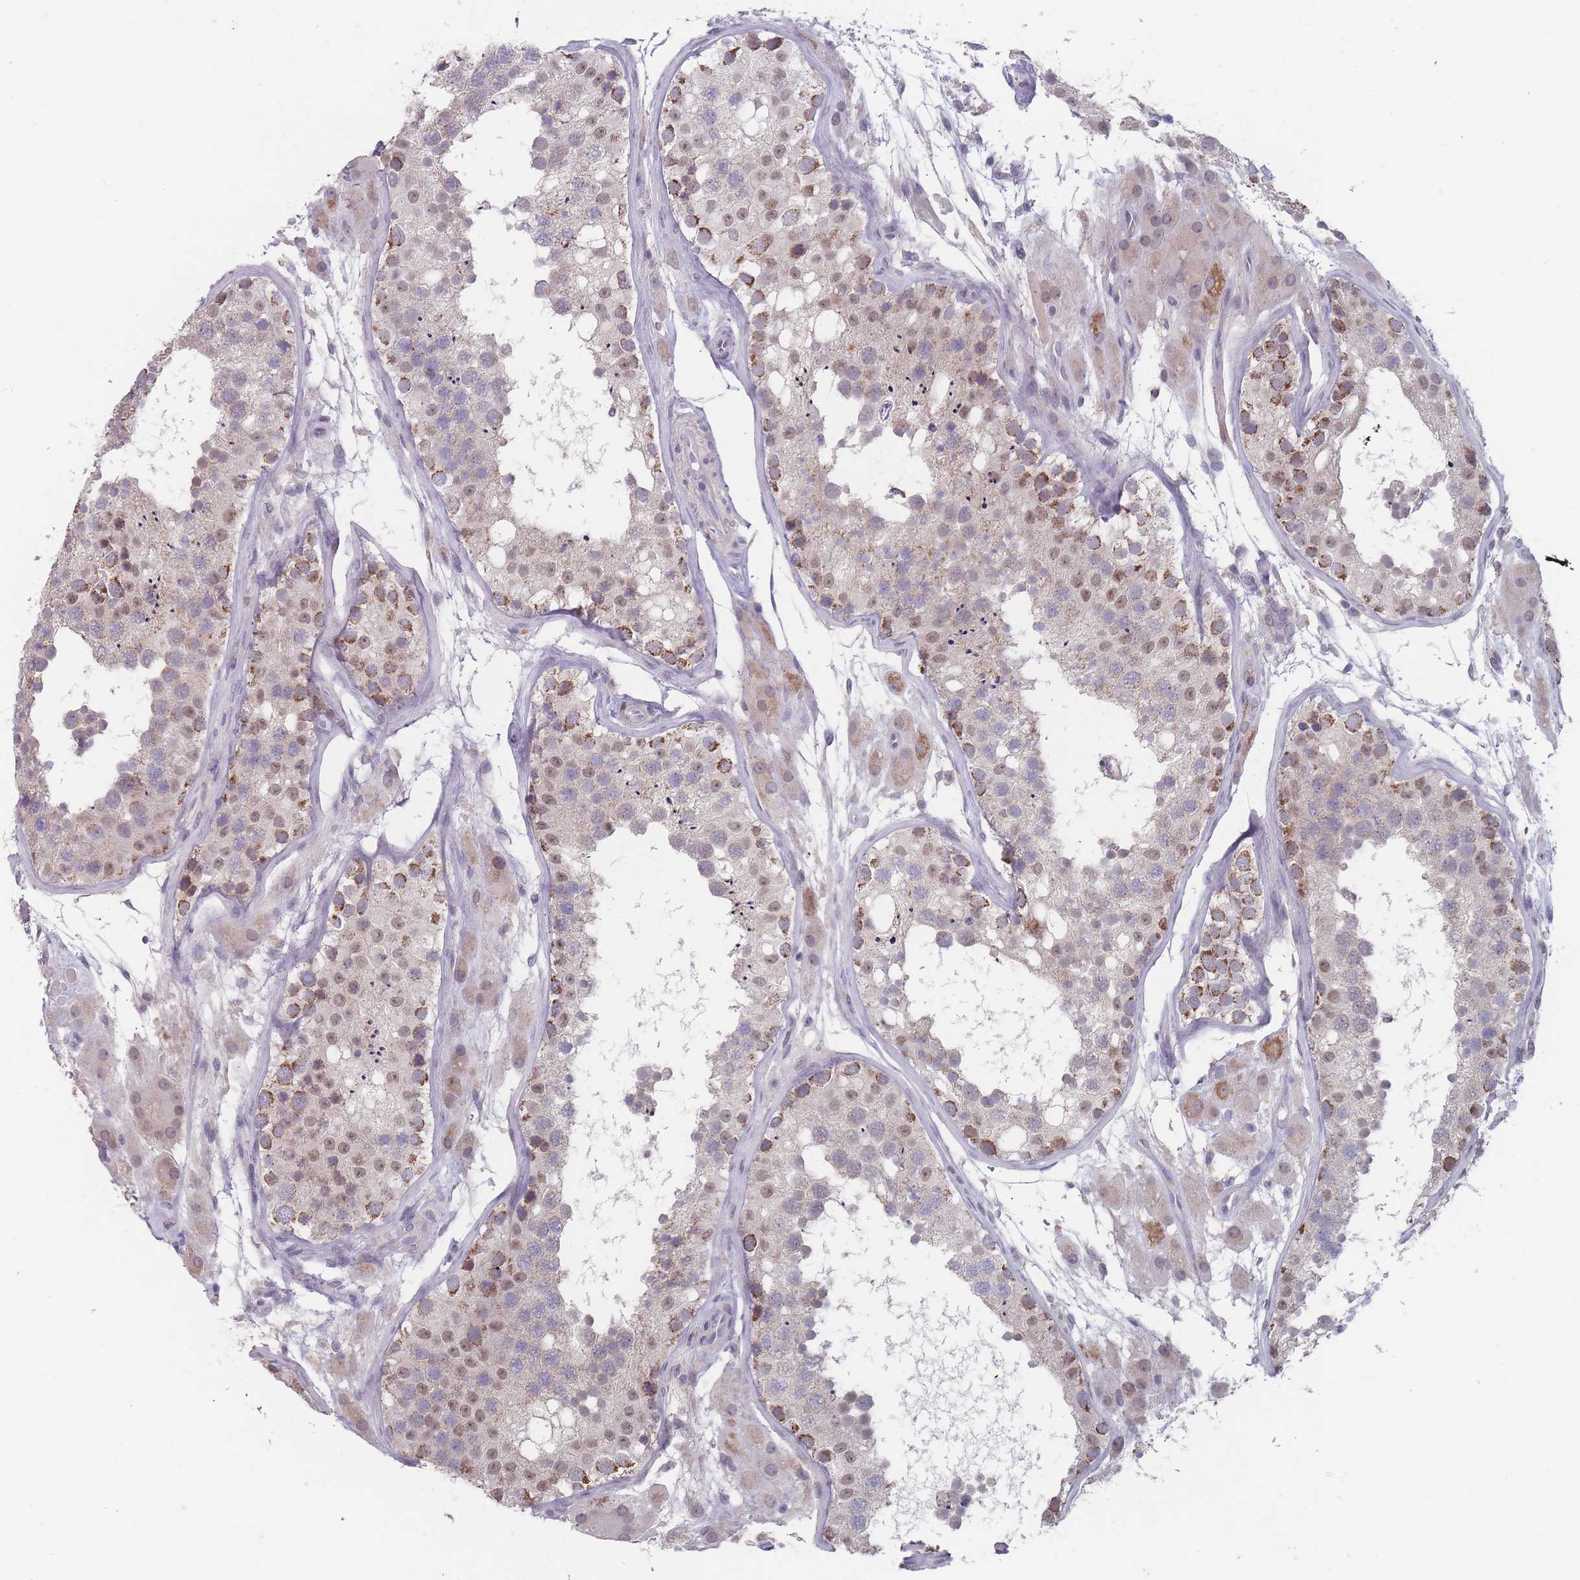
{"staining": {"intensity": "moderate", "quantity": "25%-75%", "location": "cytoplasmic/membranous"}, "tissue": "testis", "cell_type": "Cells in seminiferous ducts", "image_type": "normal", "snomed": [{"axis": "morphology", "description": "Normal tissue, NOS"}, {"axis": "topography", "description": "Testis"}], "caption": "A histopathology image of human testis stained for a protein shows moderate cytoplasmic/membranous brown staining in cells in seminiferous ducts.", "gene": "PEX7", "patient": {"sex": "male", "age": 26}}